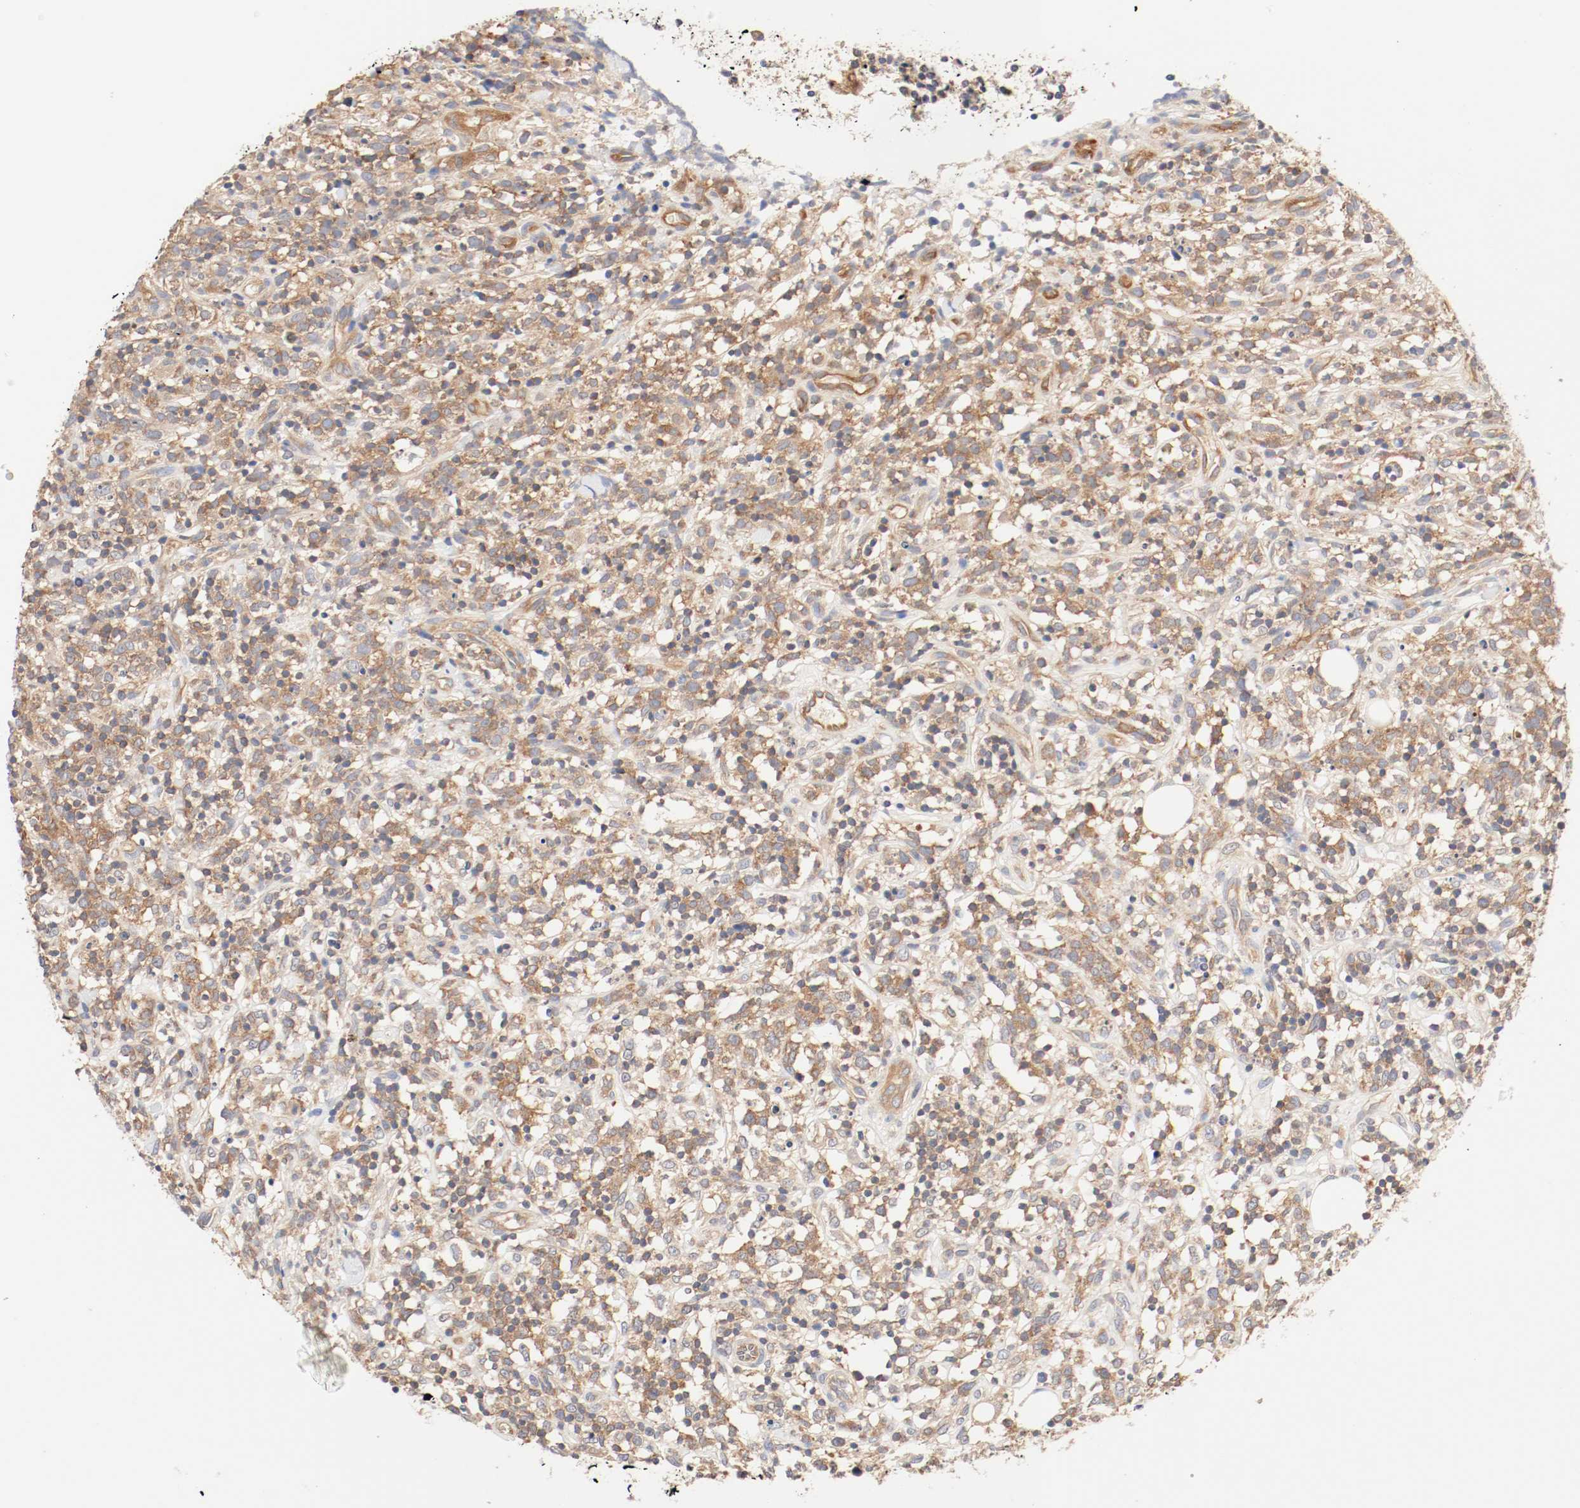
{"staining": {"intensity": "moderate", "quantity": ">75%", "location": "cytoplasmic/membranous"}, "tissue": "lymphoma", "cell_type": "Tumor cells", "image_type": "cancer", "snomed": [{"axis": "morphology", "description": "Malignant lymphoma, non-Hodgkin's type, High grade"}, {"axis": "topography", "description": "Lymph node"}], "caption": "A brown stain shows moderate cytoplasmic/membranous staining of a protein in lymphoma tumor cells. The staining is performed using DAB (3,3'-diaminobenzidine) brown chromogen to label protein expression. The nuclei are counter-stained blue using hematoxylin.", "gene": "GIT1", "patient": {"sex": "female", "age": 73}}